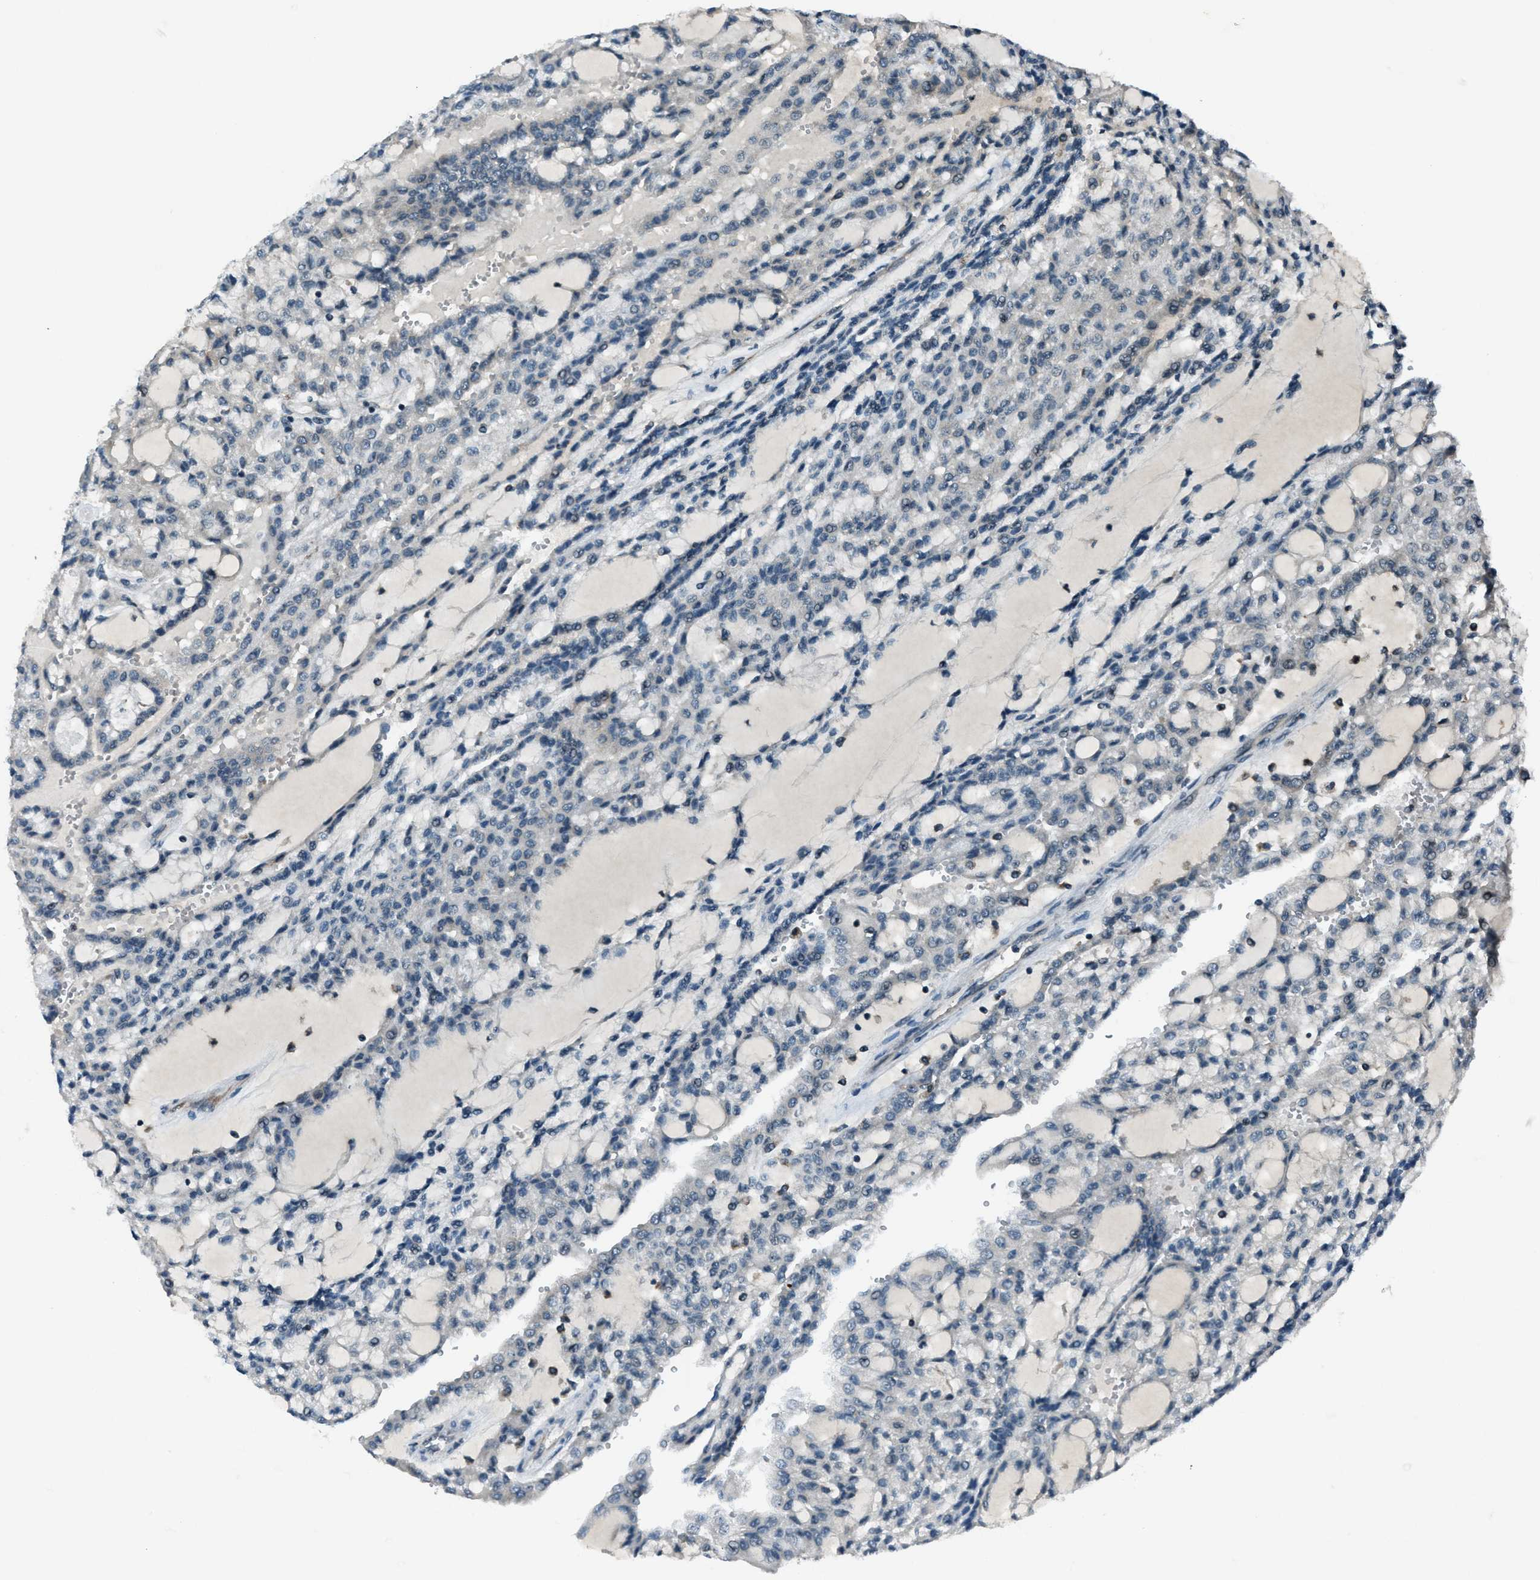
{"staining": {"intensity": "negative", "quantity": "none", "location": "none"}, "tissue": "renal cancer", "cell_type": "Tumor cells", "image_type": "cancer", "snomed": [{"axis": "morphology", "description": "Adenocarcinoma, NOS"}, {"axis": "topography", "description": "Kidney"}], "caption": "Renal adenocarcinoma was stained to show a protein in brown. There is no significant expression in tumor cells.", "gene": "ACTL9", "patient": {"sex": "male", "age": 63}}